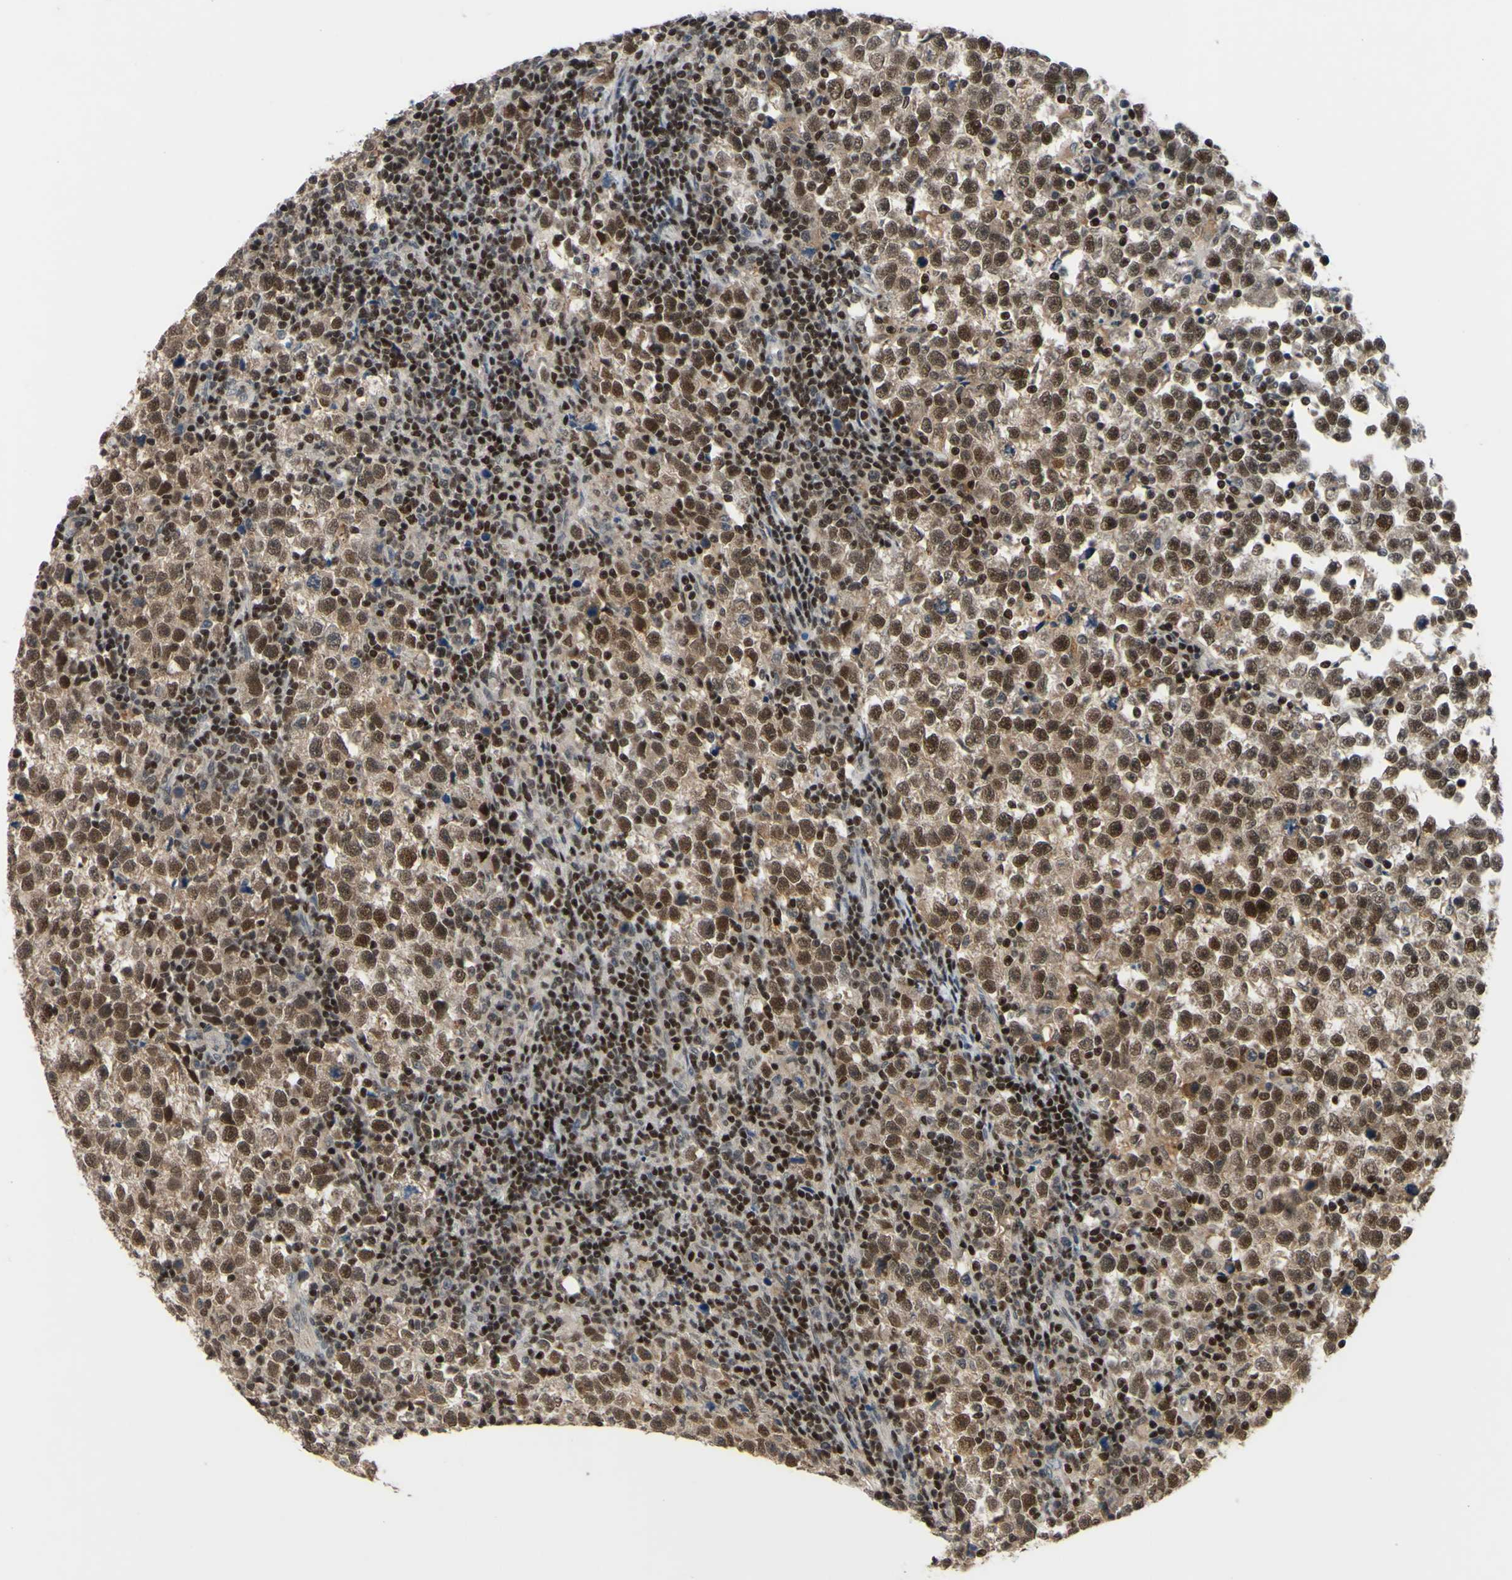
{"staining": {"intensity": "weak", "quantity": ">75%", "location": "cytoplasmic/membranous,nuclear"}, "tissue": "testis cancer", "cell_type": "Tumor cells", "image_type": "cancer", "snomed": [{"axis": "morphology", "description": "Seminoma, NOS"}, {"axis": "topography", "description": "Testis"}], "caption": "Protein staining demonstrates weak cytoplasmic/membranous and nuclear positivity in about >75% of tumor cells in testis cancer.", "gene": "SP4", "patient": {"sex": "male", "age": 43}}